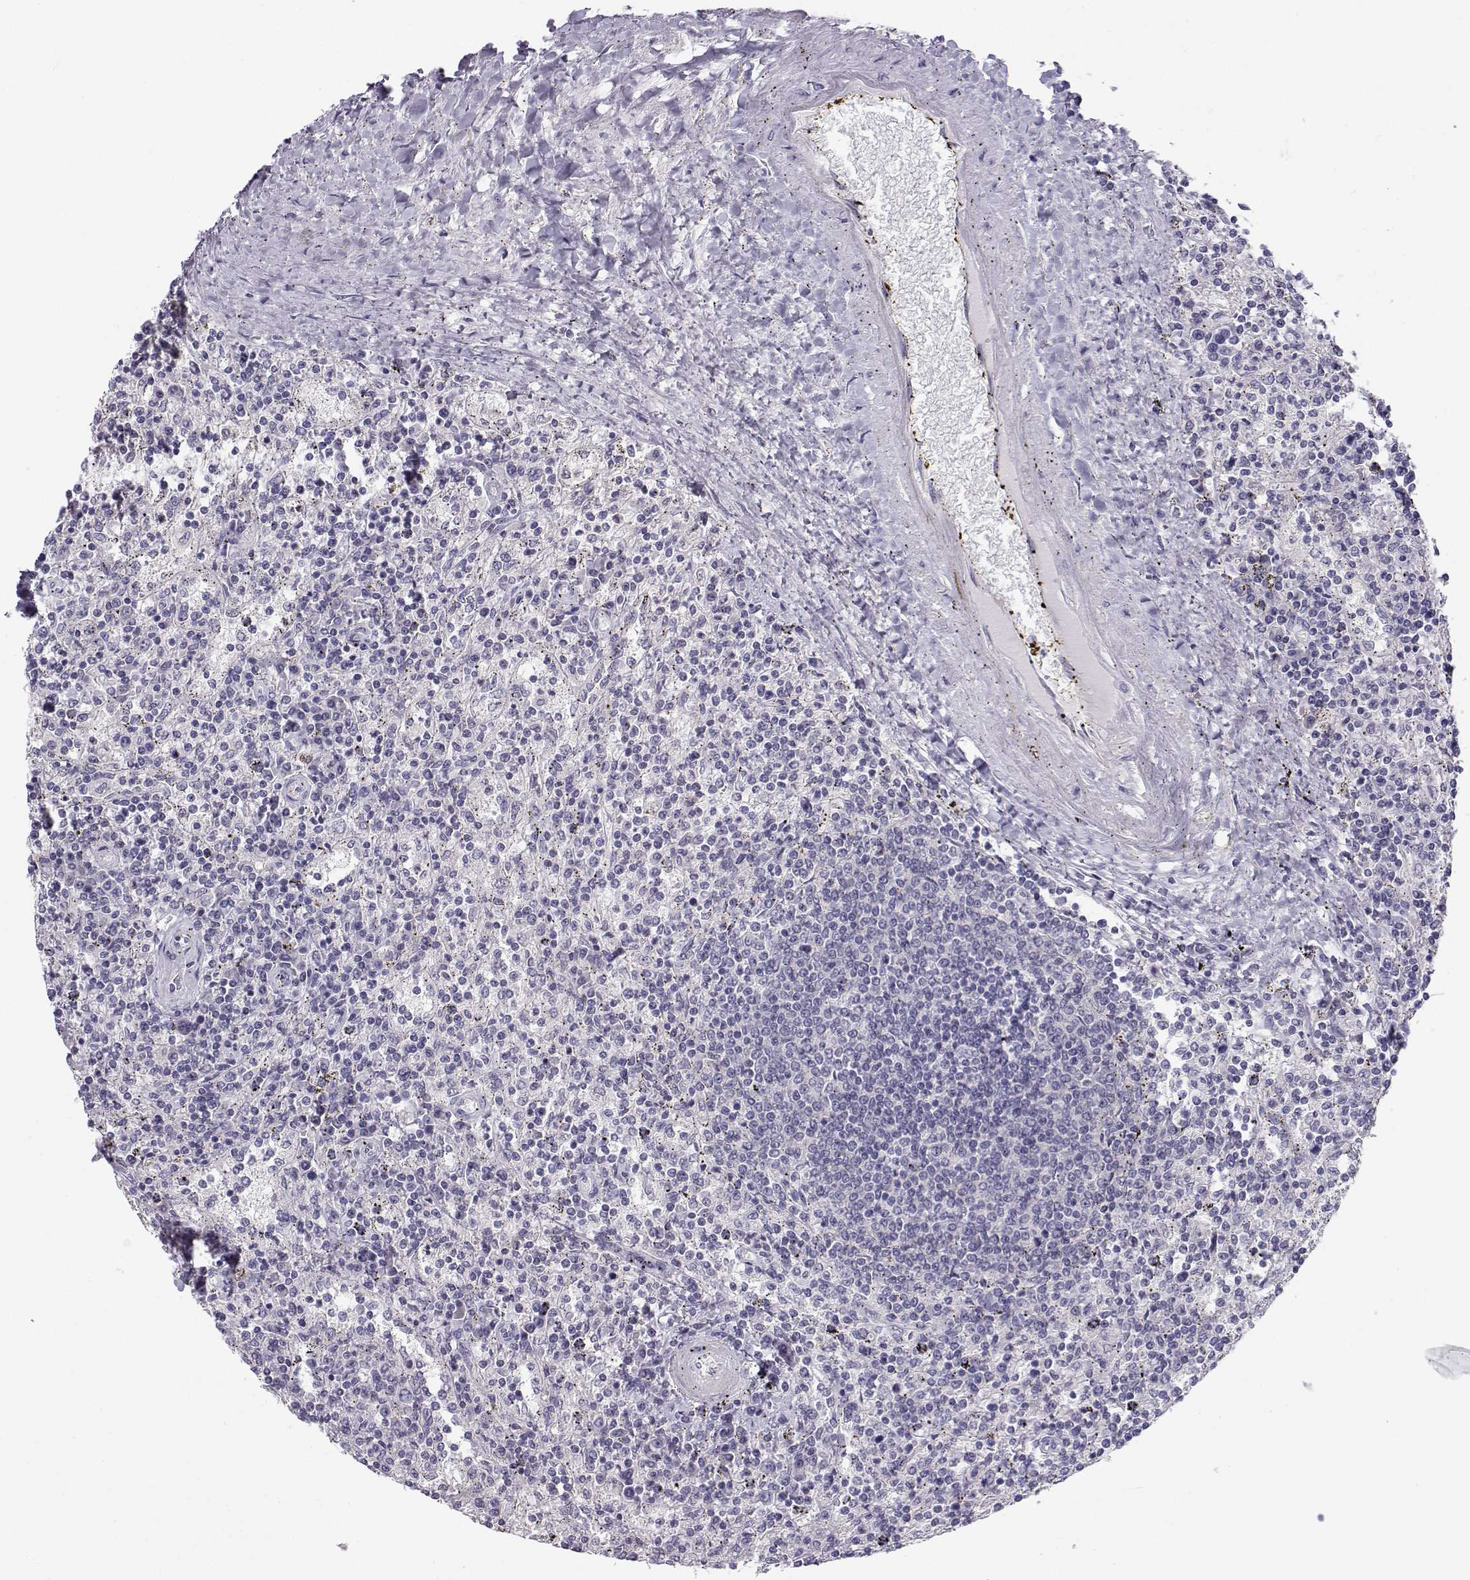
{"staining": {"intensity": "negative", "quantity": "none", "location": "none"}, "tissue": "lymphoma", "cell_type": "Tumor cells", "image_type": "cancer", "snomed": [{"axis": "morphology", "description": "Malignant lymphoma, non-Hodgkin's type, Low grade"}, {"axis": "topography", "description": "Spleen"}], "caption": "A high-resolution image shows immunohistochemistry staining of lymphoma, which shows no significant staining in tumor cells.", "gene": "MROH7", "patient": {"sex": "male", "age": 62}}